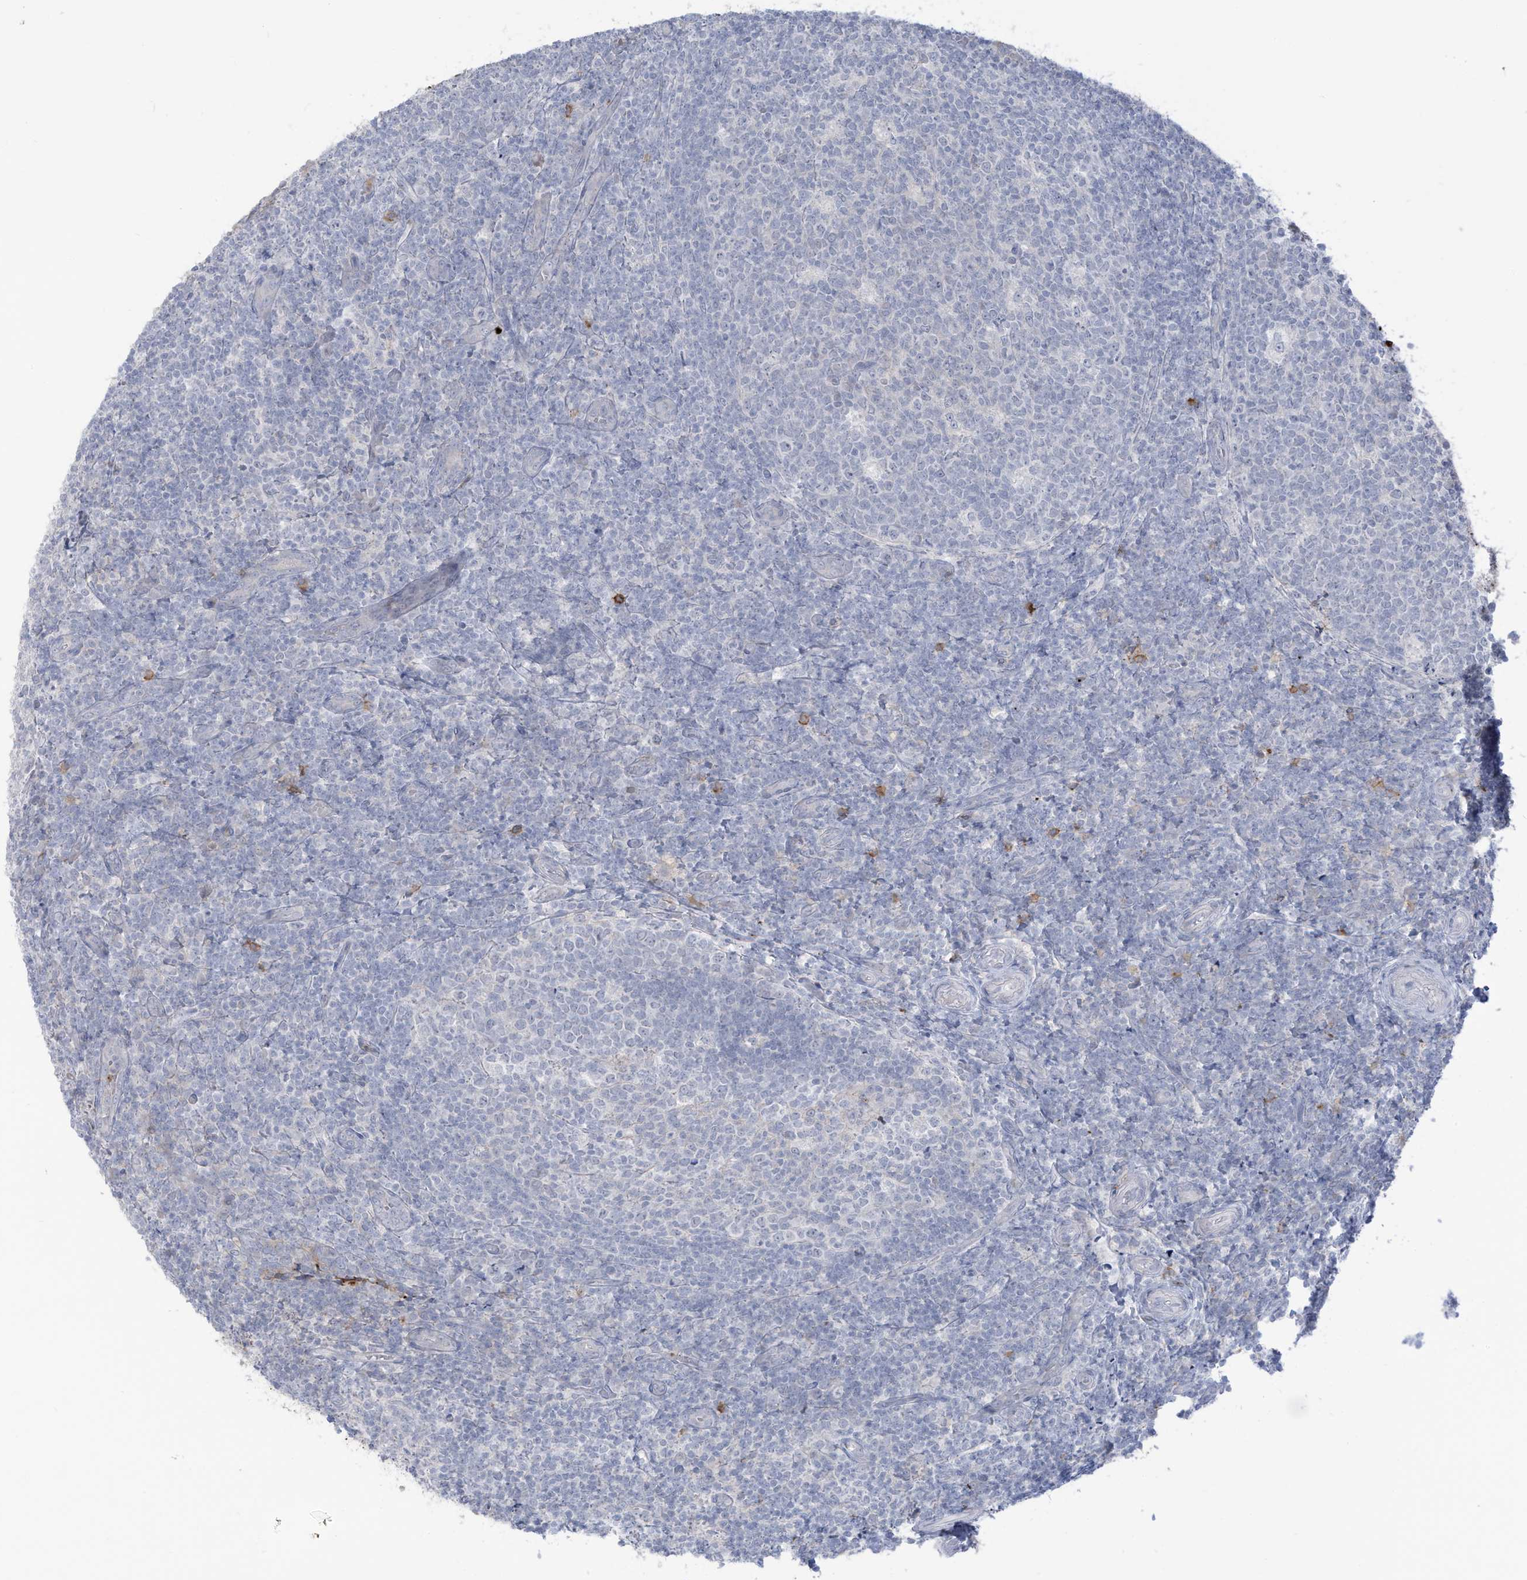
{"staining": {"intensity": "negative", "quantity": "none", "location": "none"}, "tissue": "tonsil", "cell_type": "Germinal center cells", "image_type": "normal", "snomed": [{"axis": "morphology", "description": "Normal tissue, NOS"}, {"axis": "topography", "description": "Tonsil"}], "caption": "Germinal center cells are negative for protein expression in benign human tonsil. (Stains: DAB (3,3'-diaminobenzidine) IHC with hematoxylin counter stain, Microscopy: brightfield microscopy at high magnification).", "gene": "NOTO", "patient": {"sex": "female", "age": 19}}